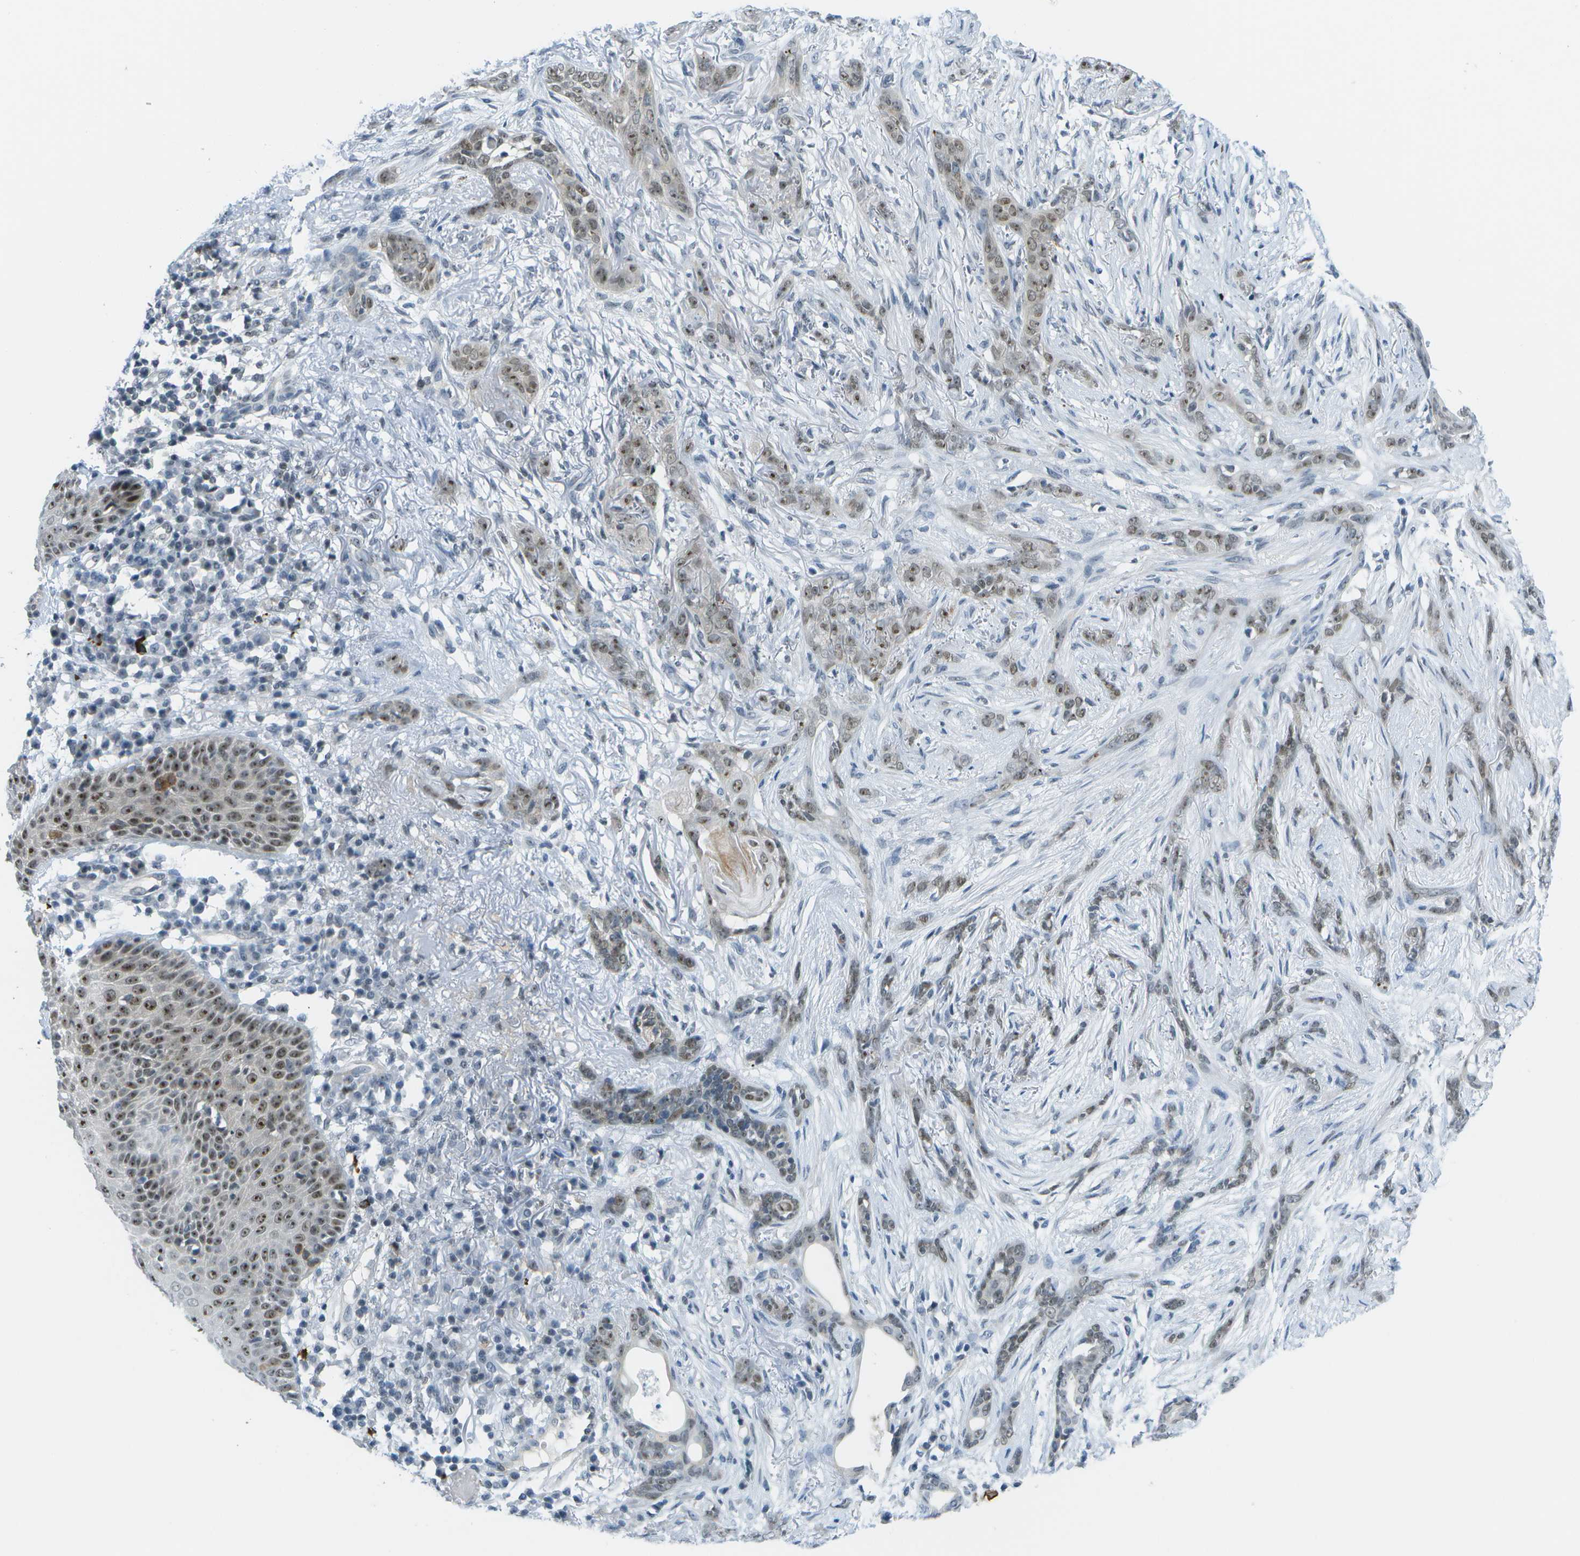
{"staining": {"intensity": "weak", "quantity": "25%-75%", "location": "cytoplasmic/membranous,nuclear"}, "tissue": "skin cancer", "cell_type": "Tumor cells", "image_type": "cancer", "snomed": [{"axis": "morphology", "description": "Basal cell carcinoma"}, {"axis": "morphology", "description": "Adnexal tumor, benign"}, {"axis": "topography", "description": "Skin"}], "caption": "Immunohistochemical staining of skin benign adnexal tumor shows low levels of weak cytoplasmic/membranous and nuclear staining in about 25%-75% of tumor cells.", "gene": "PITHD1", "patient": {"sex": "female", "age": 42}}